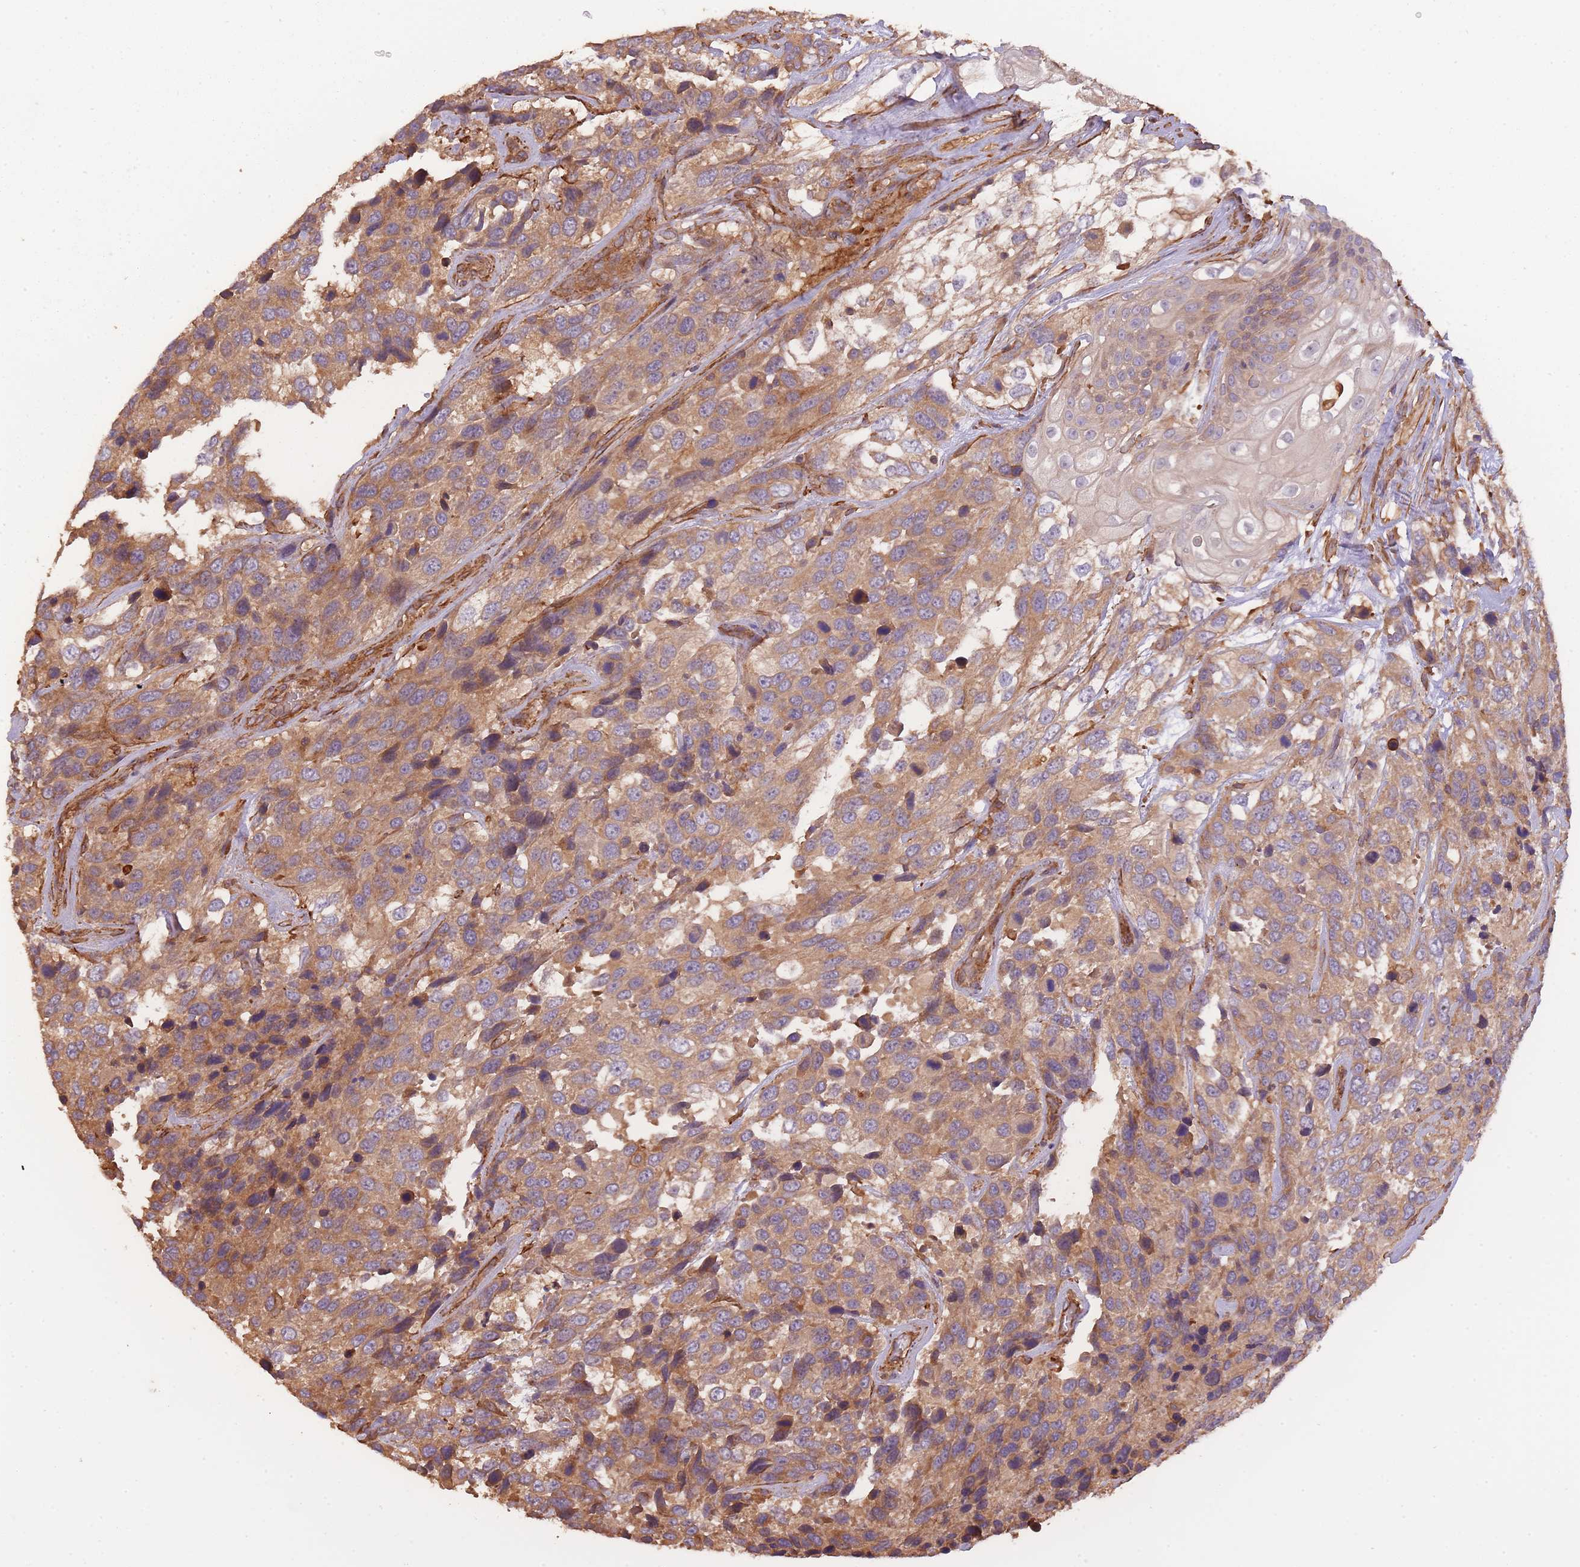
{"staining": {"intensity": "moderate", "quantity": ">75%", "location": "cytoplasmic/membranous"}, "tissue": "urothelial cancer", "cell_type": "Tumor cells", "image_type": "cancer", "snomed": [{"axis": "morphology", "description": "Urothelial carcinoma, High grade"}, {"axis": "topography", "description": "Urinary bladder"}], "caption": "Urothelial carcinoma (high-grade) tissue shows moderate cytoplasmic/membranous expression in approximately >75% of tumor cells, visualized by immunohistochemistry.", "gene": "ARMH3", "patient": {"sex": "female", "age": 70}}